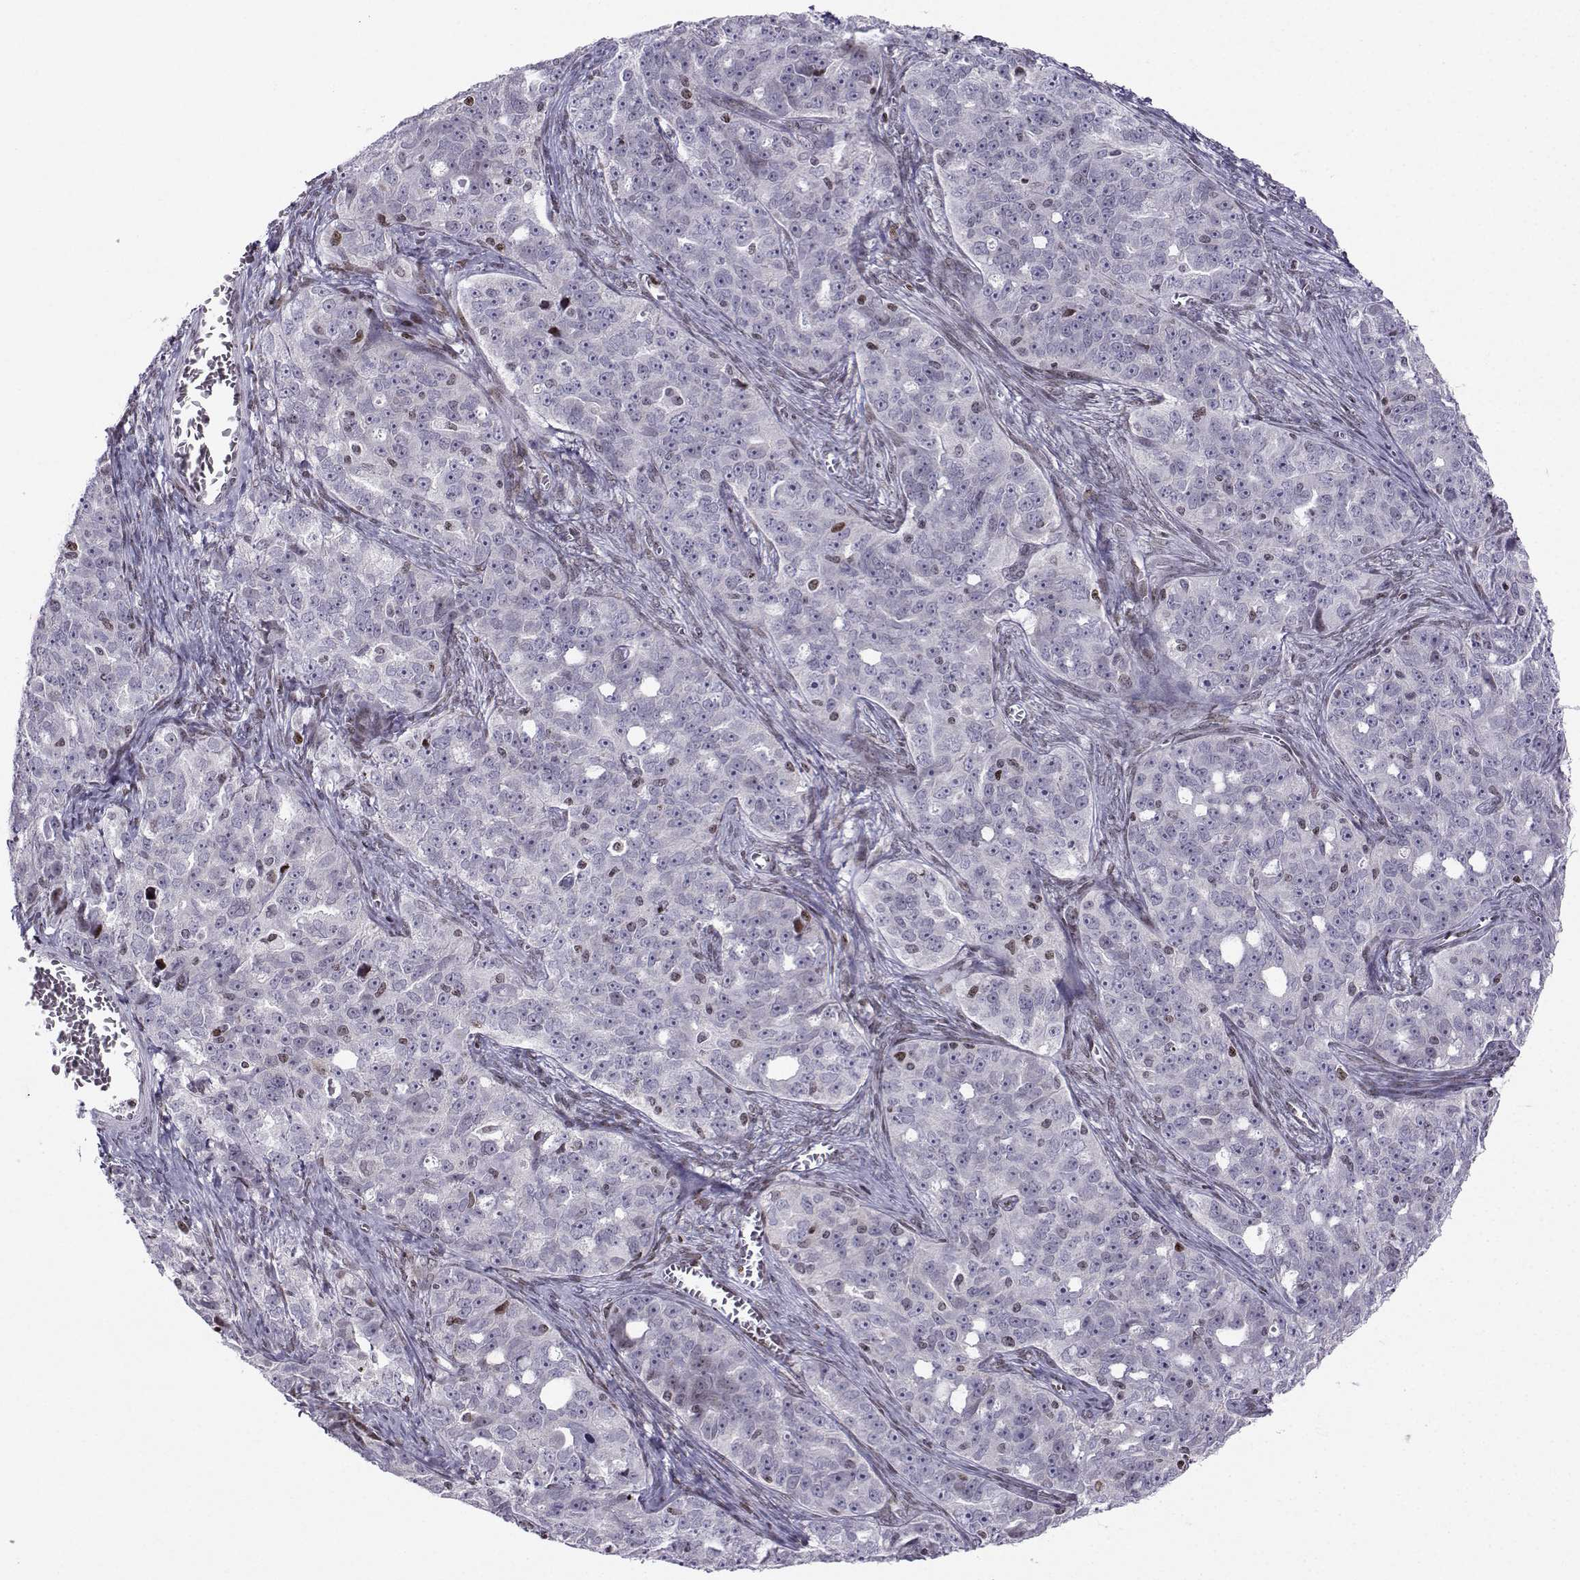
{"staining": {"intensity": "negative", "quantity": "none", "location": "none"}, "tissue": "ovarian cancer", "cell_type": "Tumor cells", "image_type": "cancer", "snomed": [{"axis": "morphology", "description": "Cystadenocarcinoma, serous, NOS"}, {"axis": "topography", "description": "Ovary"}], "caption": "A high-resolution histopathology image shows IHC staining of ovarian cancer, which displays no significant positivity in tumor cells. (Stains: DAB (3,3'-diaminobenzidine) IHC with hematoxylin counter stain, Microscopy: brightfield microscopy at high magnification).", "gene": "ZNF19", "patient": {"sex": "female", "age": 51}}